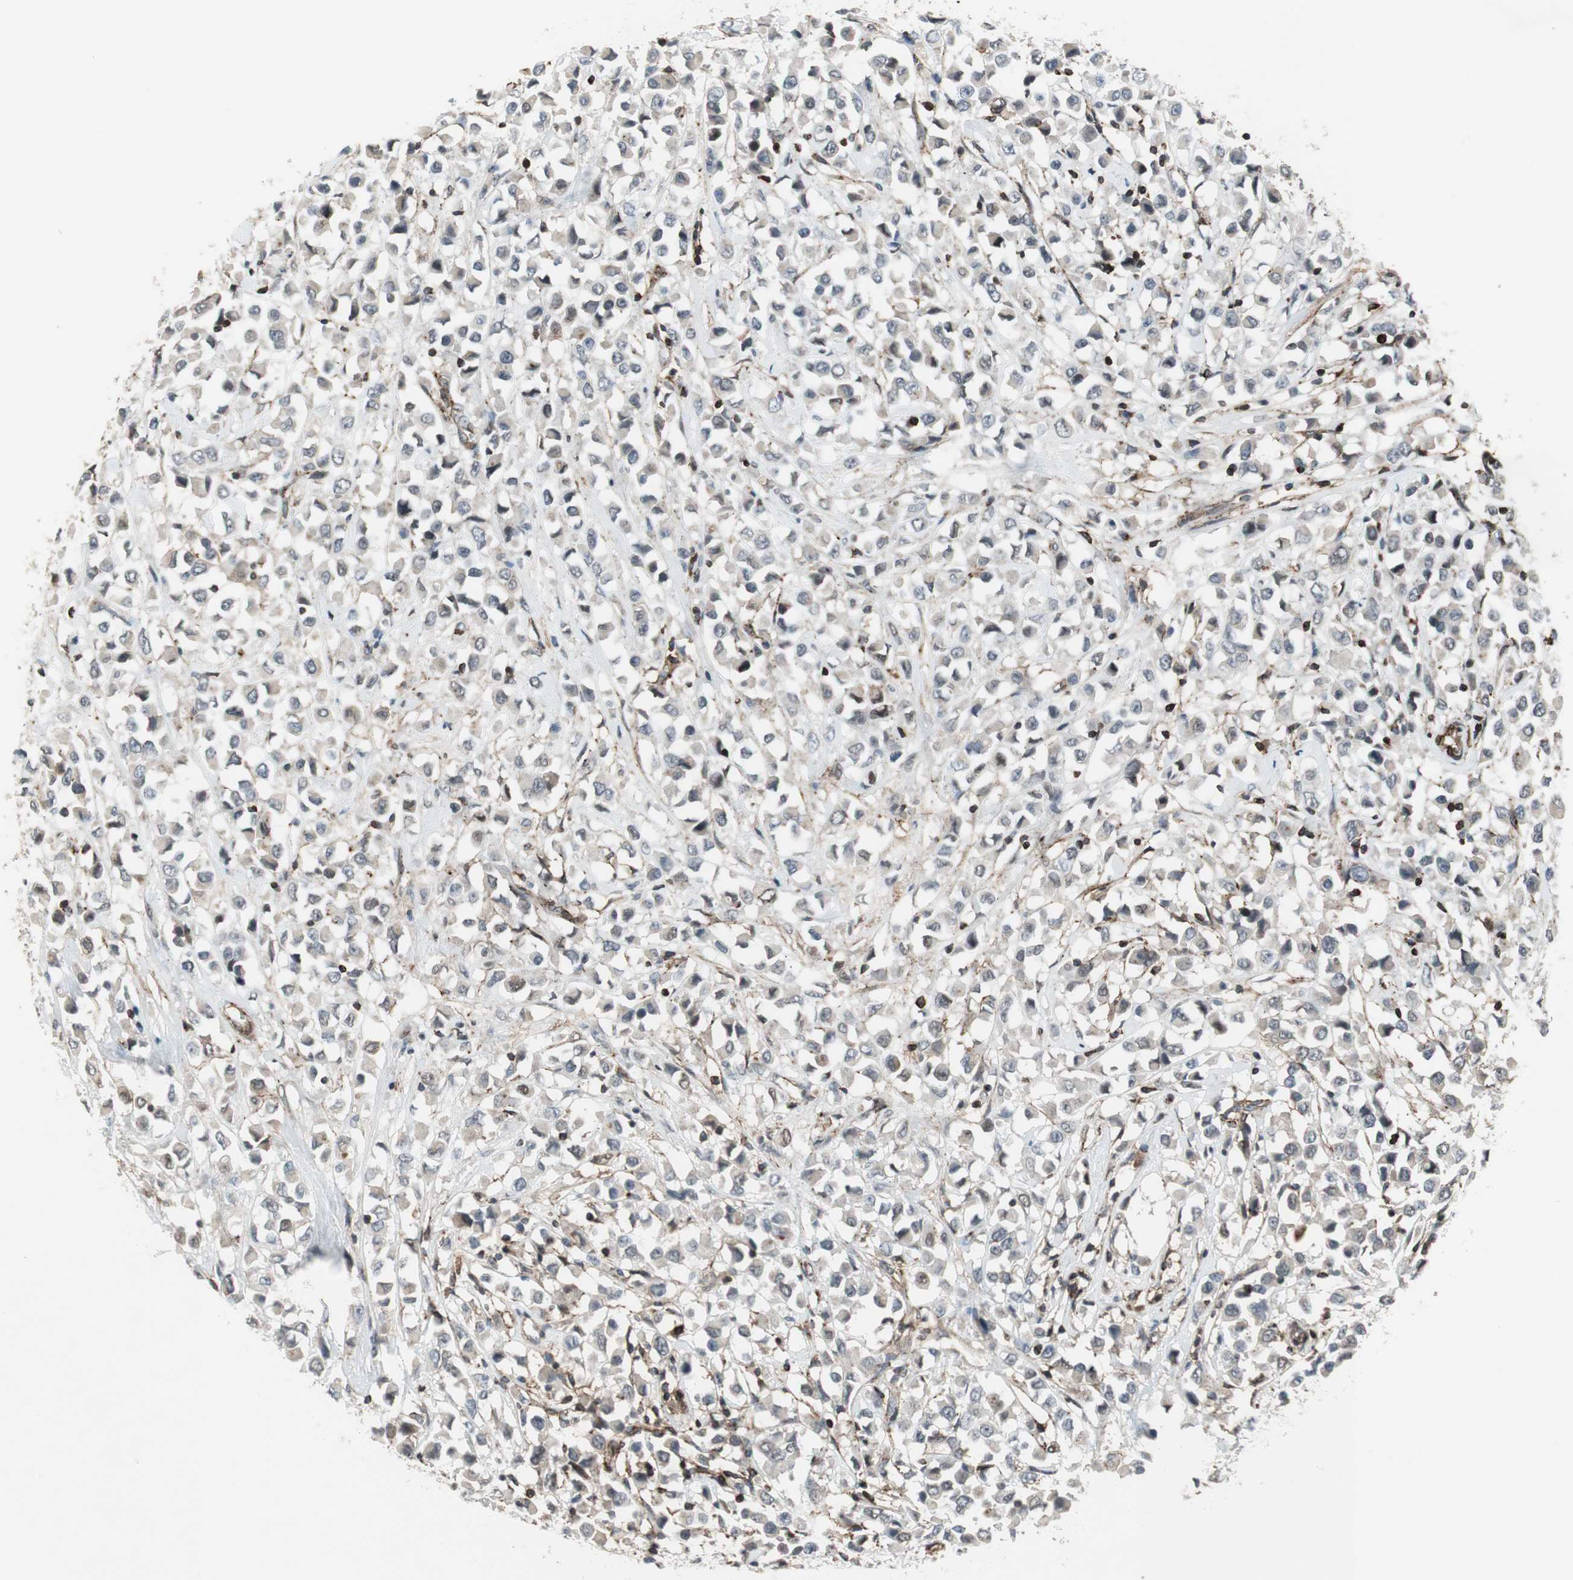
{"staining": {"intensity": "negative", "quantity": "none", "location": "none"}, "tissue": "breast cancer", "cell_type": "Tumor cells", "image_type": "cancer", "snomed": [{"axis": "morphology", "description": "Duct carcinoma"}, {"axis": "topography", "description": "Breast"}], "caption": "An IHC photomicrograph of breast cancer is shown. There is no staining in tumor cells of breast cancer. (DAB (3,3'-diaminobenzidine) immunohistochemistry (IHC), high magnification).", "gene": "GRHL1", "patient": {"sex": "female", "age": 61}}